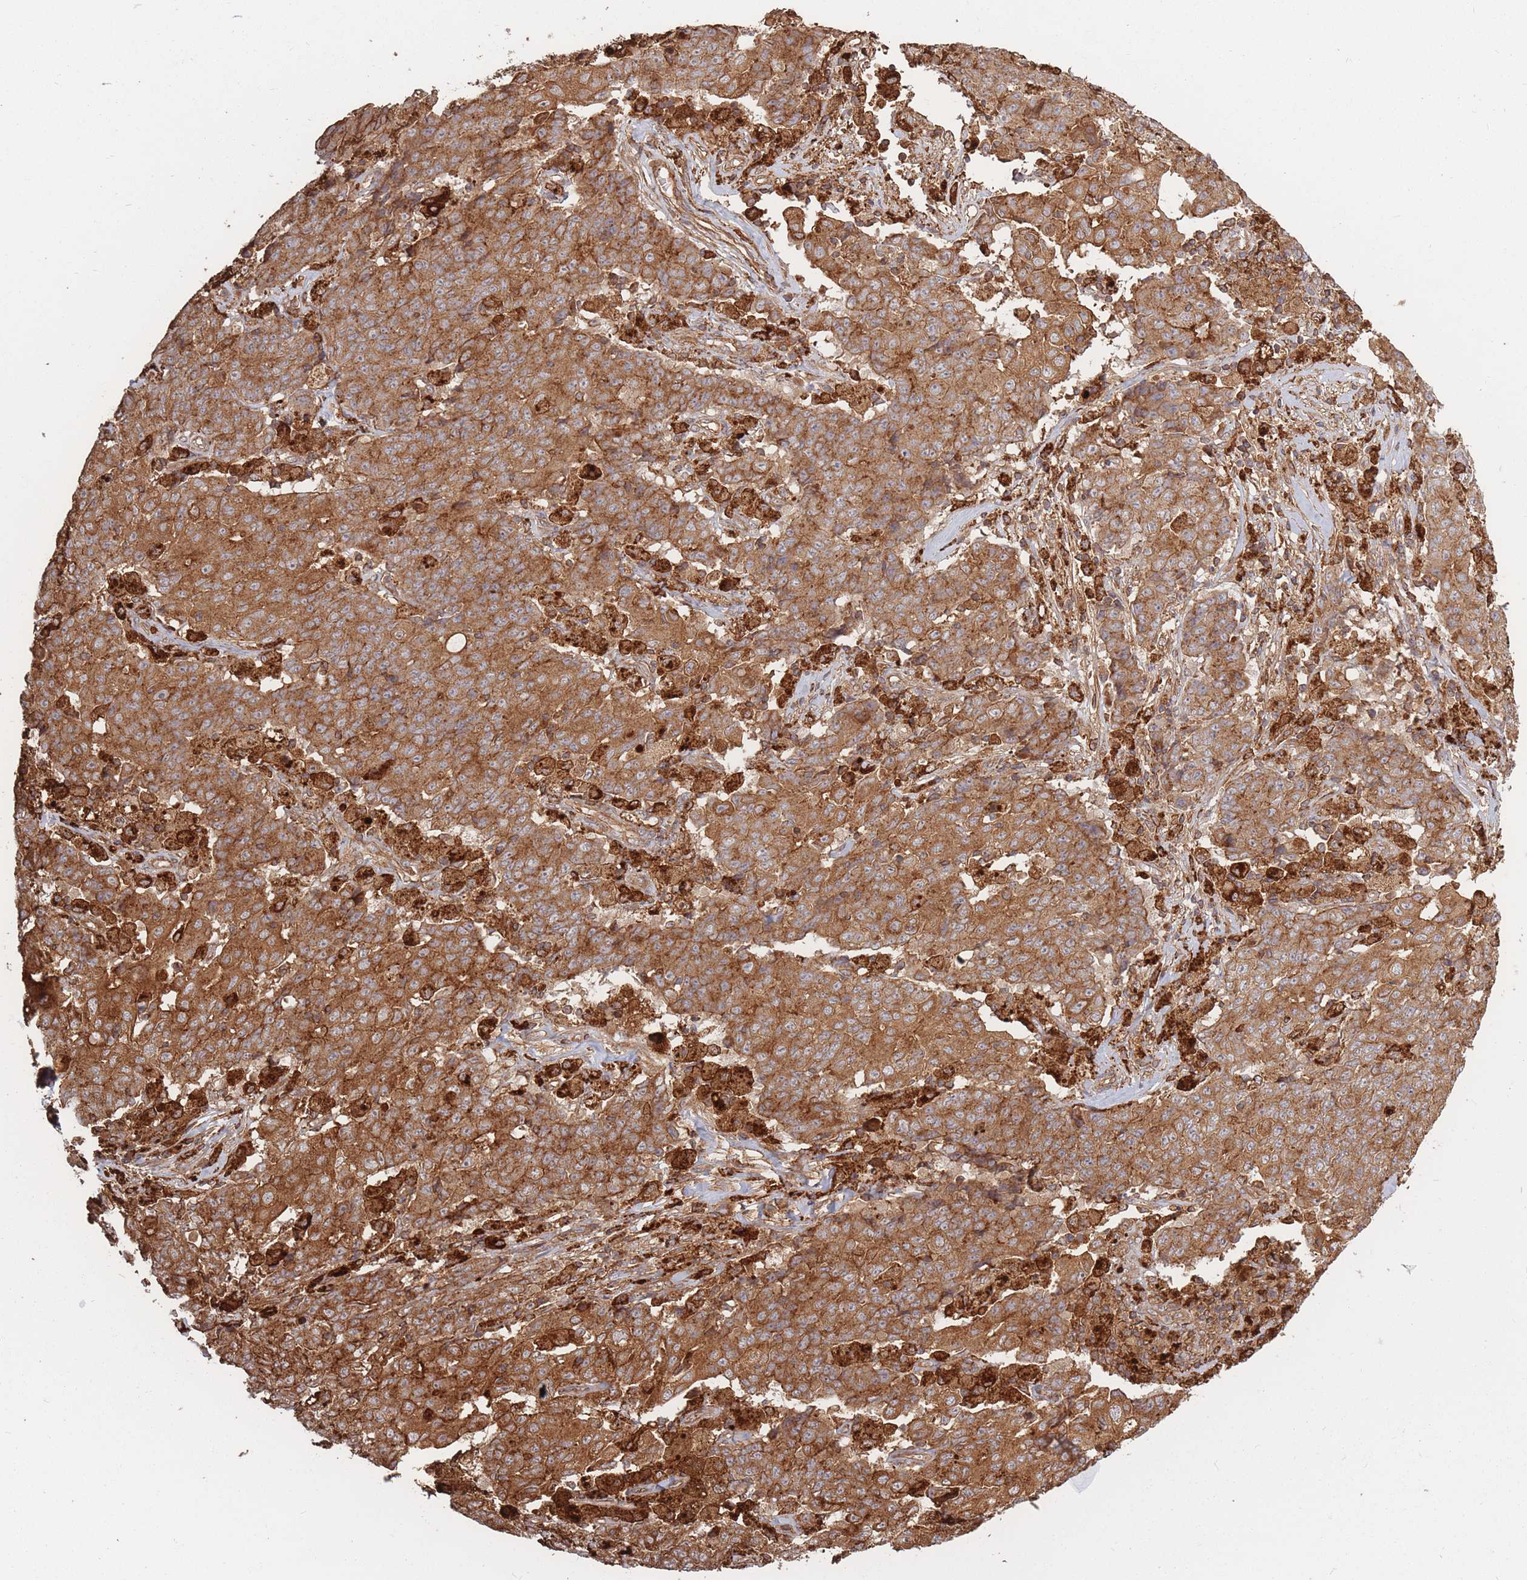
{"staining": {"intensity": "strong", "quantity": ">75%", "location": "cytoplasmic/membranous"}, "tissue": "ovarian cancer", "cell_type": "Tumor cells", "image_type": "cancer", "snomed": [{"axis": "morphology", "description": "Carcinoma, endometroid"}, {"axis": "topography", "description": "Ovary"}], "caption": "An immunohistochemistry (IHC) micrograph of neoplastic tissue is shown. Protein staining in brown shows strong cytoplasmic/membranous positivity in ovarian cancer (endometroid carcinoma) within tumor cells.", "gene": "RASSF2", "patient": {"sex": "female", "age": 42}}